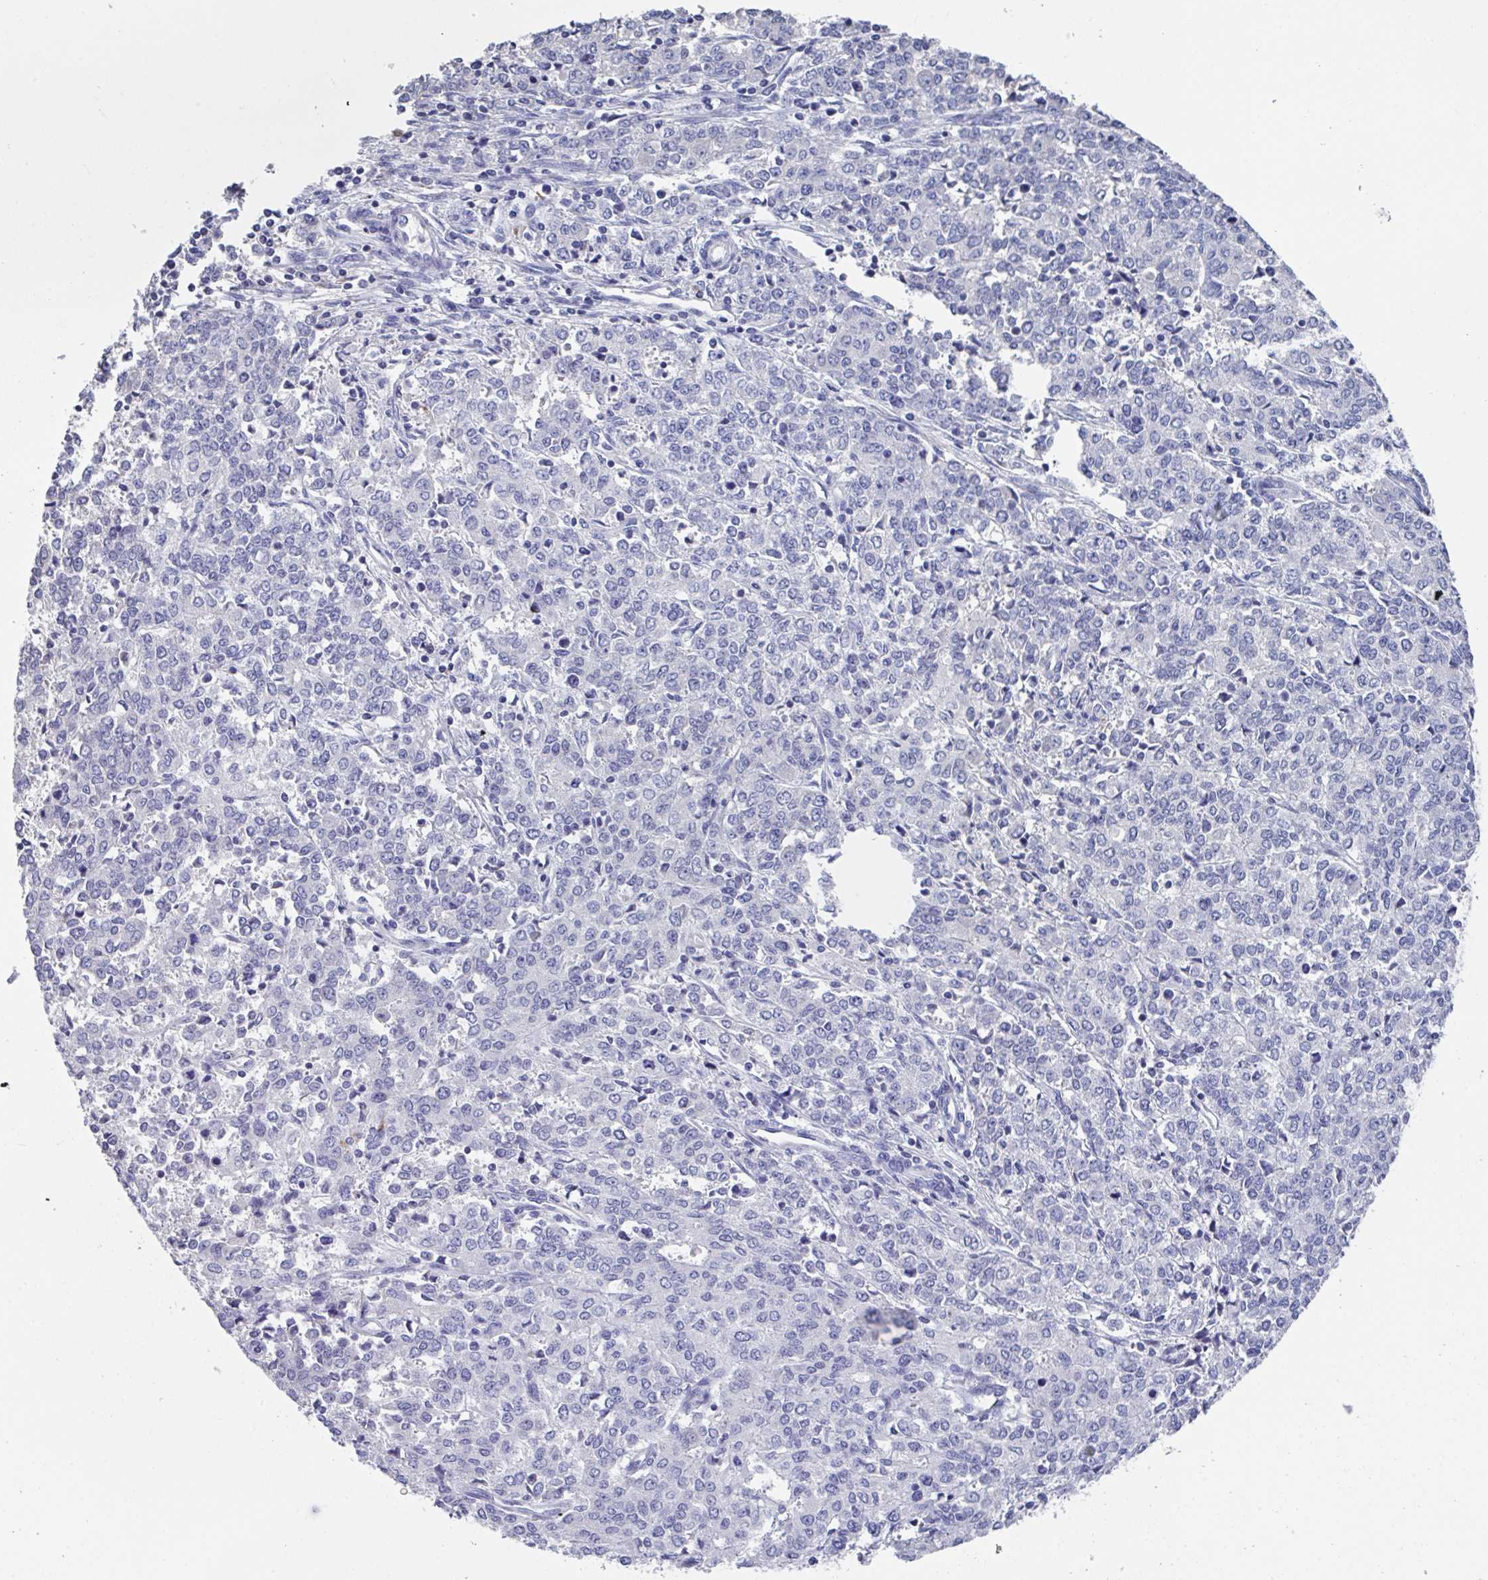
{"staining": {"intensity": "negative", "quantity": "none", "location": "none"}, "tissue": "endometrial cancer", "cell_type": "Tumor cells", "image_type": "cancer", "snomed": [{"axis": "morphology", "description": "Adenocarcinoma, NOS"}, {"axis": "topography", "description": "Endometrium"}], "caption": "Tumor cells show no significant protein positivity in endometrial cancer (adenocarcinoma).", "gene": "LRRC58", "patient": {"sex": "female", "age": 50}}